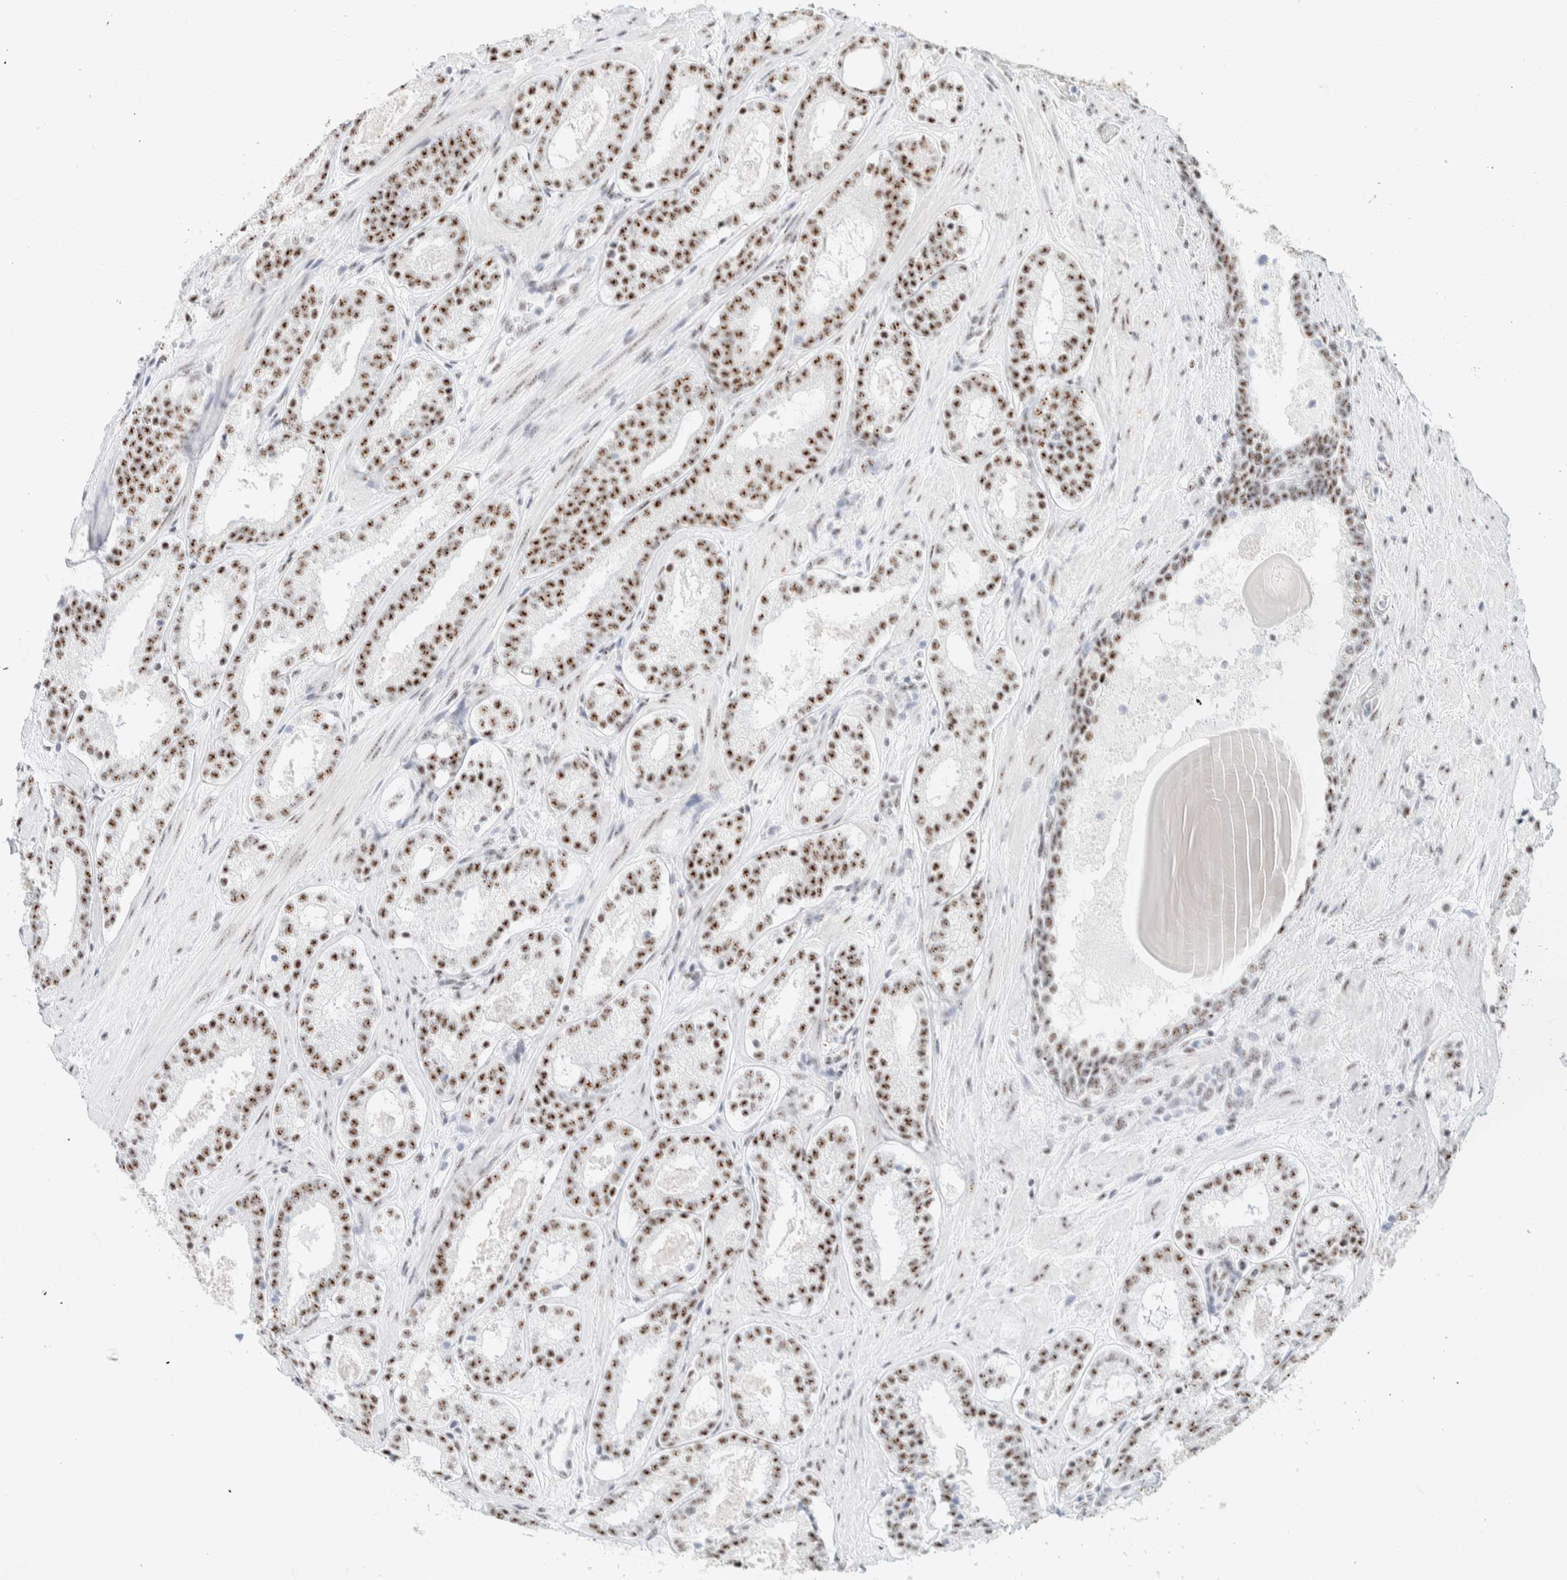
{"staining": {"intensity": "moderate", "quantity": ">75%", "location": "nuclear"}, "tissue": "prostate cancer", "cell_type": "Tumor cells", "image_type": "cancer", "snomed": [{"axis": "morphology", "description": "Adenocarcinoma, Low grade"}, {"axis": "topography", "description": "Prostate"}], "caption": "Immunohistochemistry (IHC) staining of prostate cancer, which reveals medium levels of moderate nuclear staining in approximately >75% of tumor cells indicating moderate nuclear protein positivity. The staining was performed using DAB (3,3'-diaminobenzidine) (brown) for protein detection and nuclei were counterstained in hematoxylin (blue).", "gene": "SON", "patient": {"sex": "male", "age": 69}}